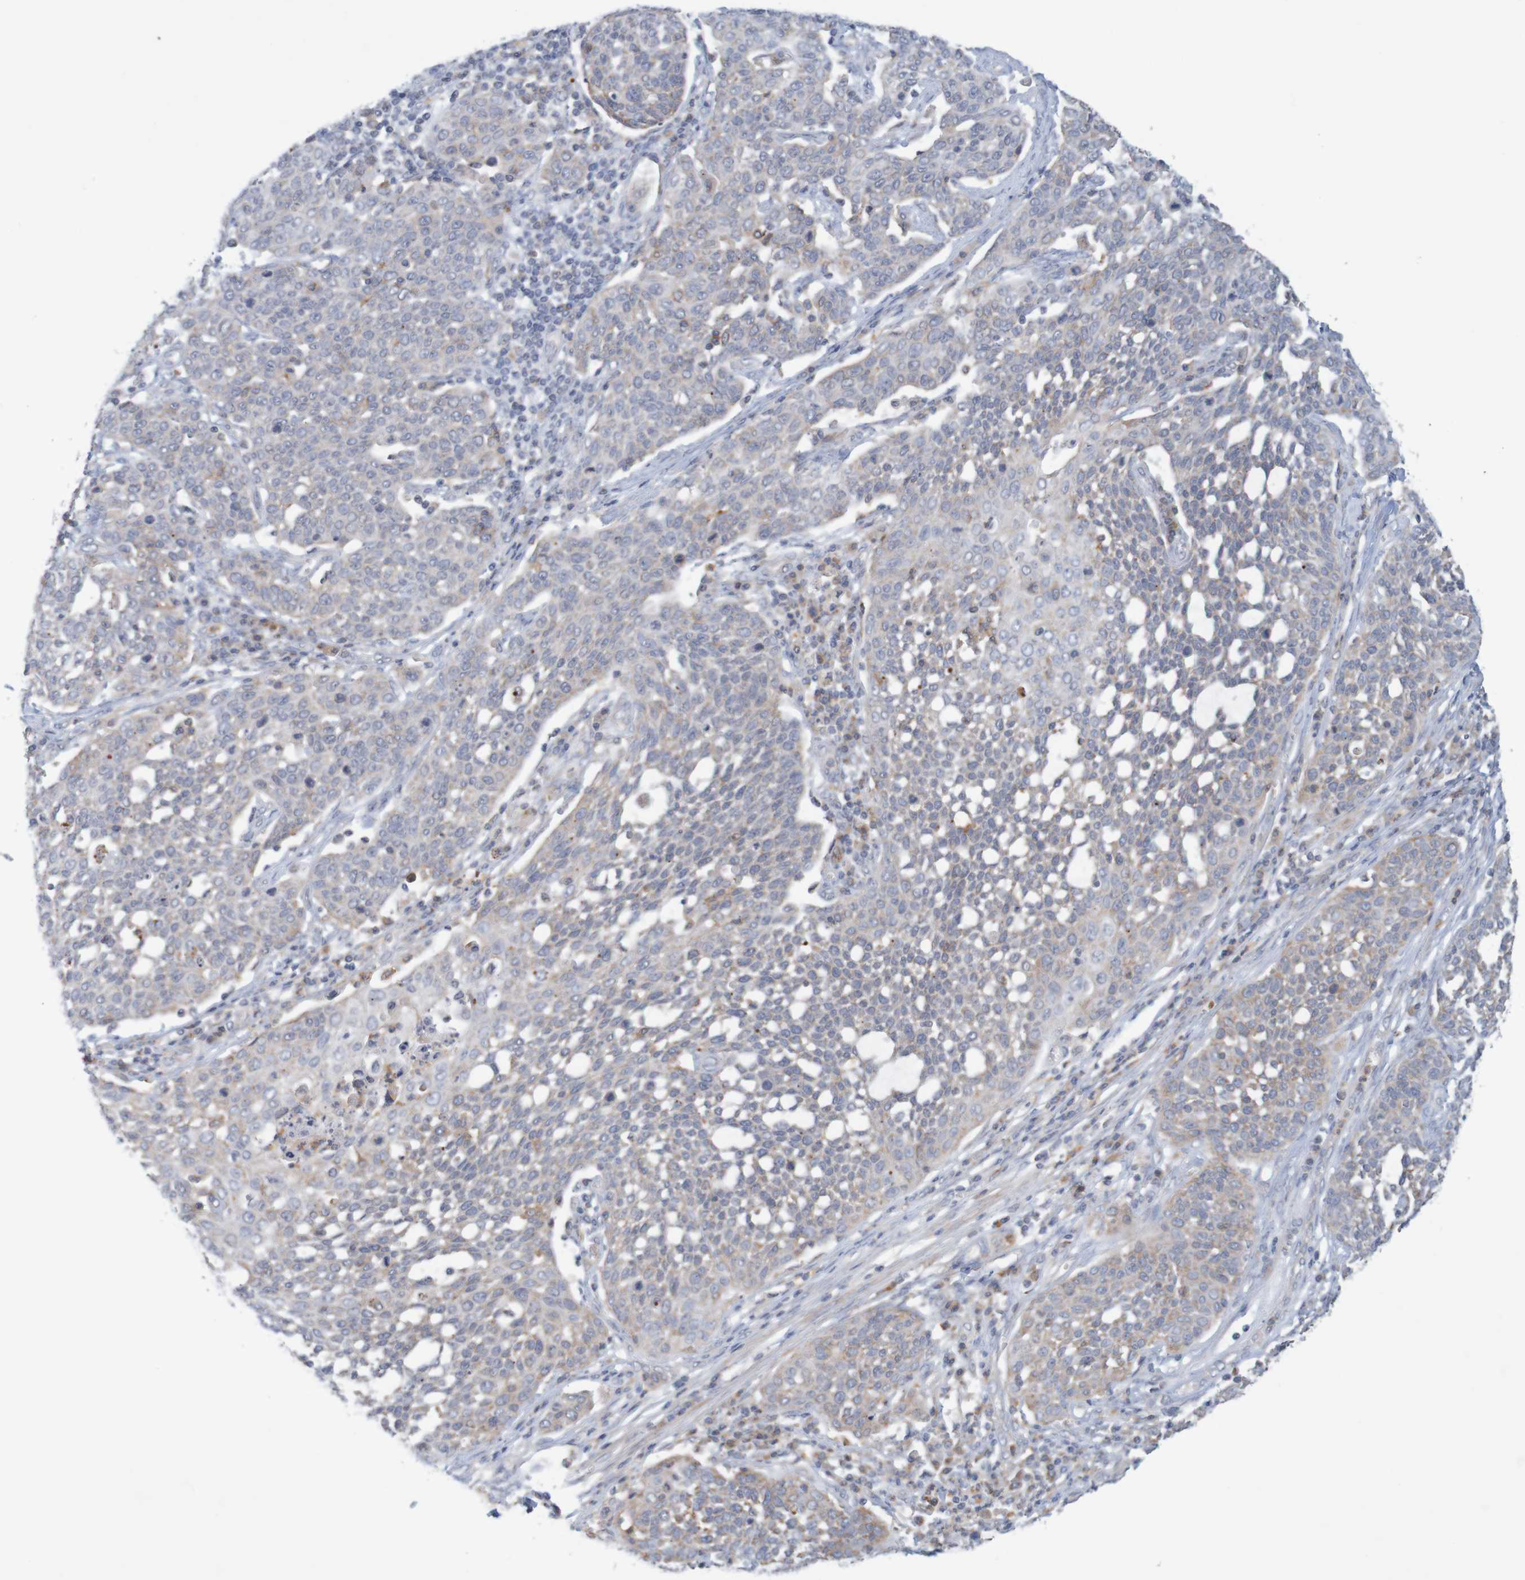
{"staining": {"intensity": "negative", "quantity": "none", "location": "none"}, "tissue": "cervical cancer", "cell_type": "Tumor cells", "image_type": "cancer", "snomed": [{"axis": "morphology", "description": "Squamous cell carcinoma, NOS"}, {"axis": "topography", "description": "Cervix"}], "caption": "Cervical cancer stained for a protein using IHC demonstrates no positivity tumor cells.", "gene": "NAV2", "patient": {"sex": "female", "age": 34}}